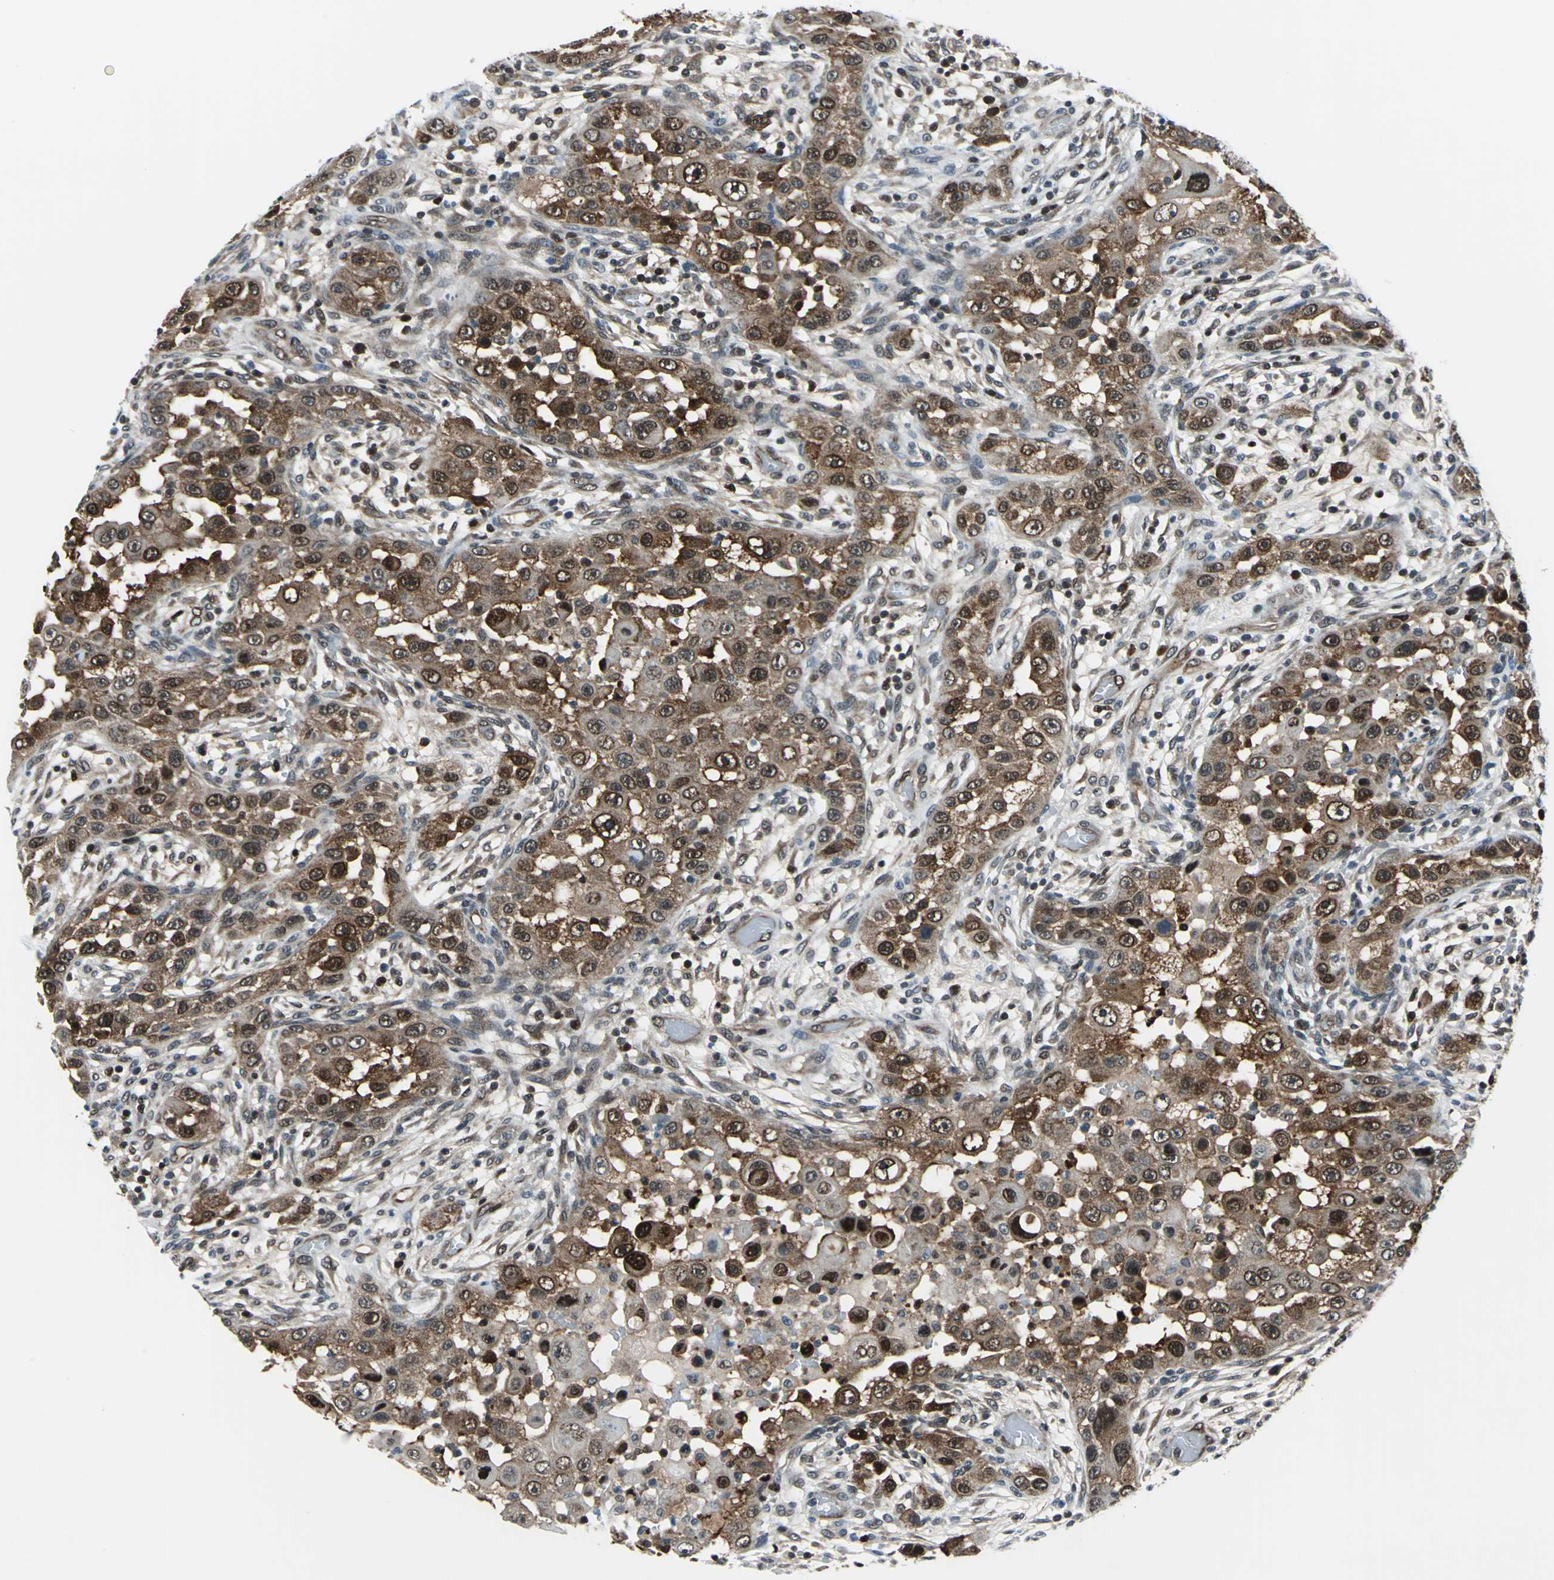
{"staining": {"intensity": "strong", "quantity": ">75%", "location": "cytoplasmic/membranous,nuclear"}, "tissue": "head and neck cancer", "cell_type": "Tumor cells", "image_type": "cancer", "snomed": [{"axis": "morphology", "description": "Carcinoma, NOS"}, {"axis": "topography", "description": "Head-Neck"}], "caption": "Immunohistochemical staining of head and neck cancer shows strong cytoplasmic/membranous and nuclear protein staining in approximately >75% of tumor cells.", "gene": "POLR3K", "patient": {"sex": "male", "age": 87}}